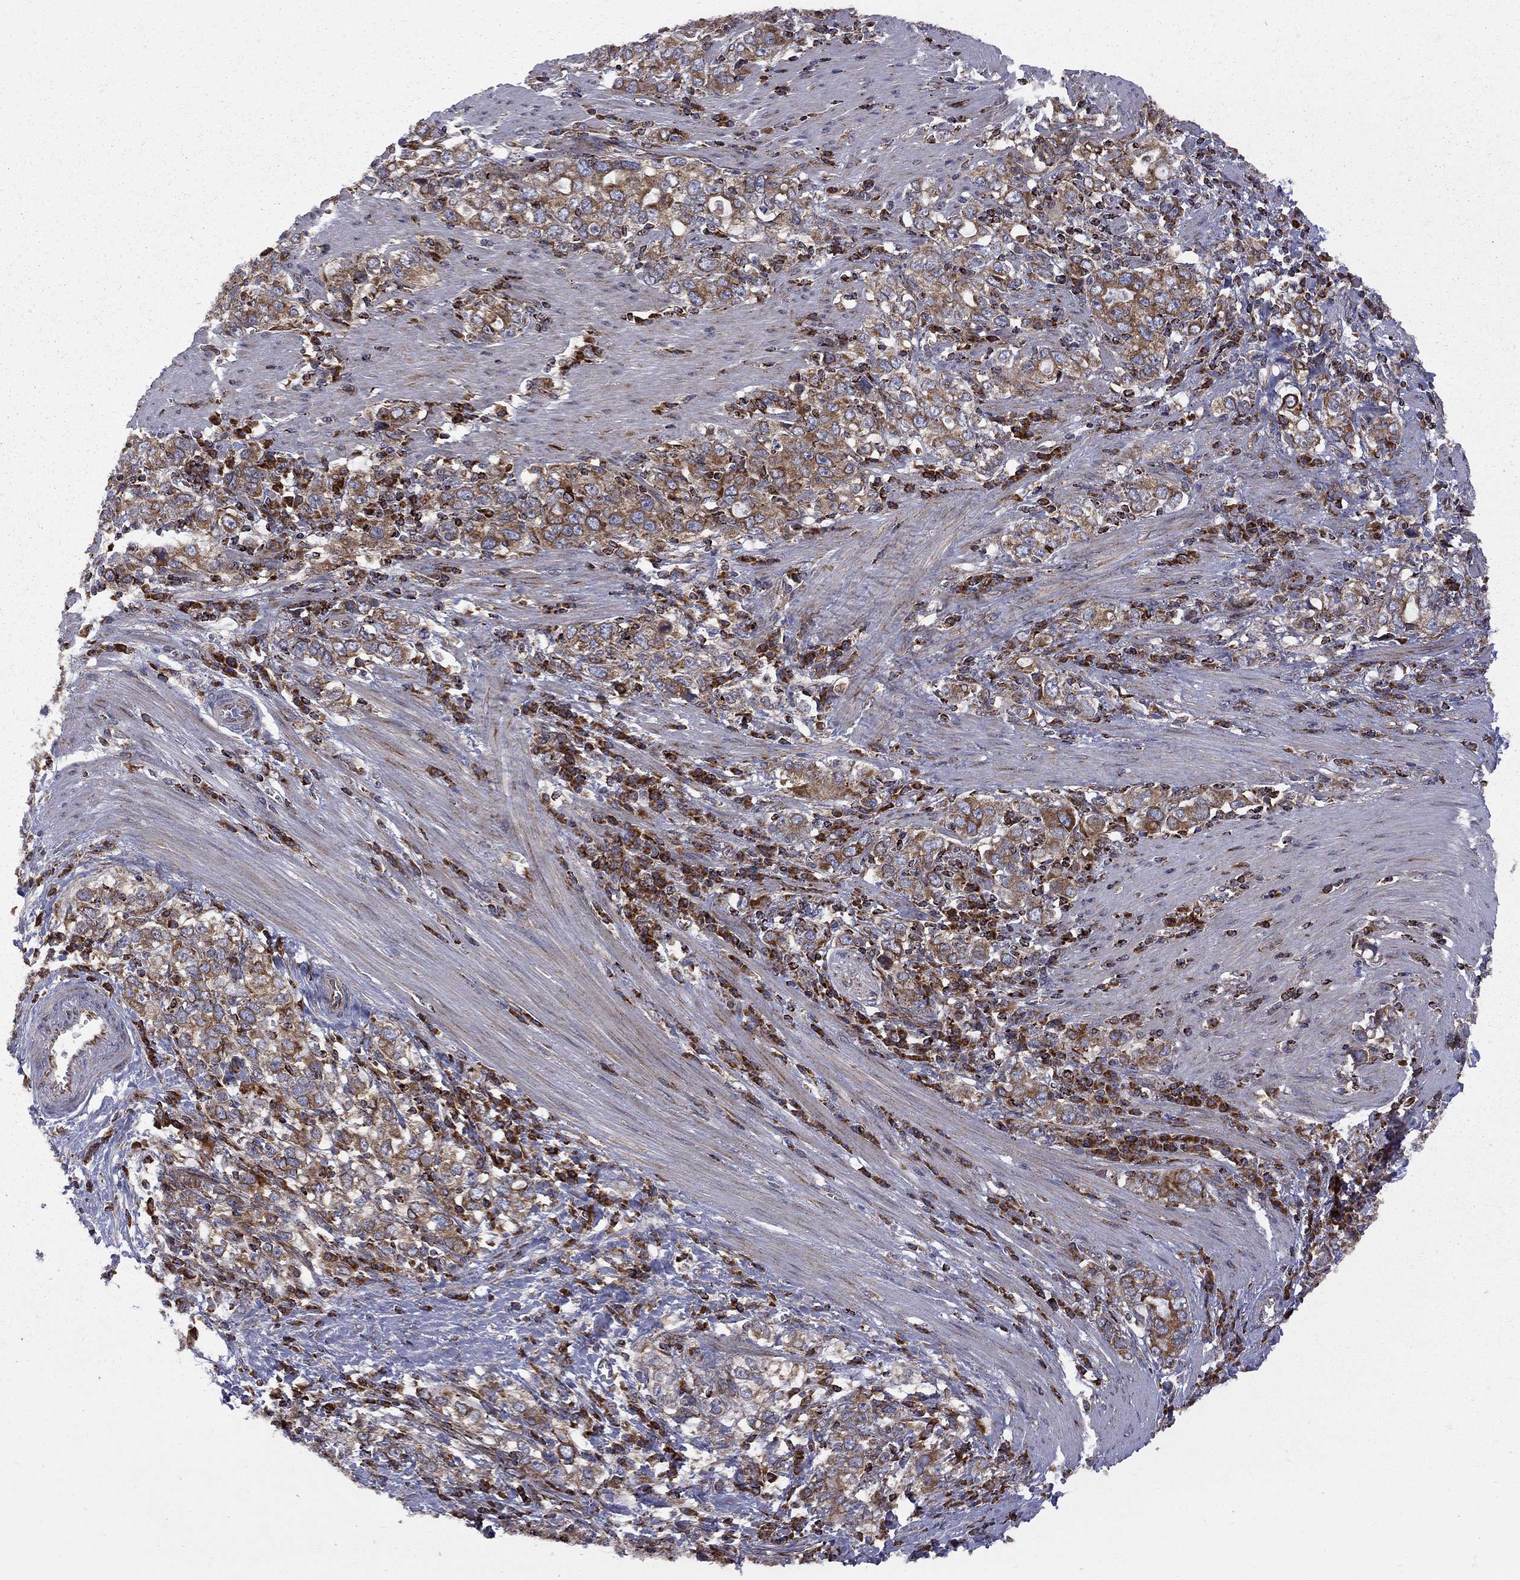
{"staining": {"intensity": "moderate", "quantity": ">75%", "location": "cytoplasmic/membranous"}, "tissue": "stomach cancer", "cell_type": "Tumor cells", "image_type": "cancer", "snomed": [{"axis": "morphology", "description": "Adenocarcinoma, NOS"}, {"axis": "topography", "description": "Stomach, lower"}], "caption": "This photomicrograph displays IHC staining of human stomach cancer (adenocarcinoma), with medium moderate cytoplasmic/membranous expression in approximately >75% of tumor cells.", "gene": "CLPTM1", "patient": {"sex": "female", "age": 72}}